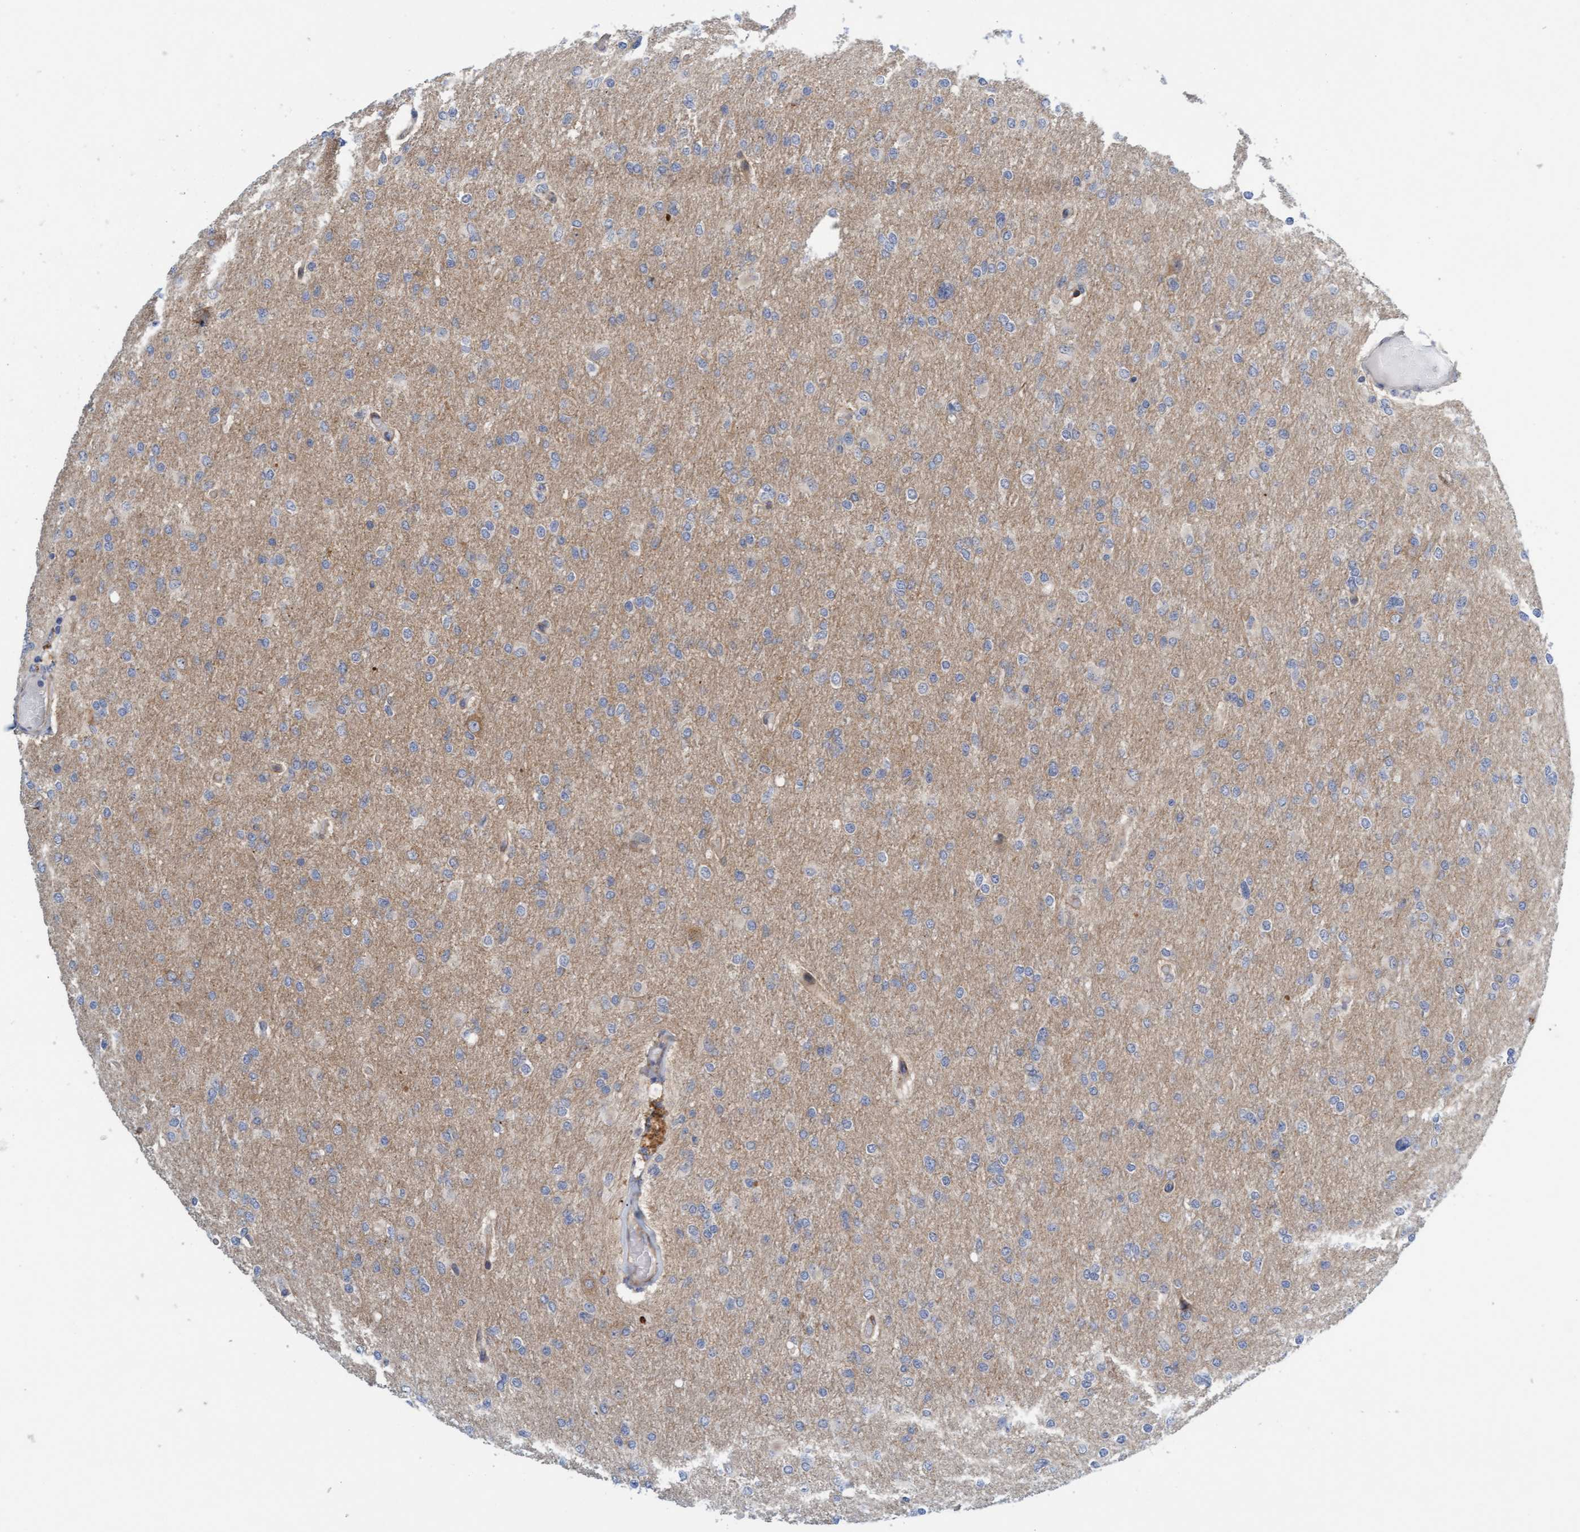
{"staining": {"intensity": "weak", "quantity": "<25%", "location": "cytoplasmic/membranous"}, "tissue": "glioma", "cell_type": "Tumor cells", "image_type": "cancer", "snomed": [{"axis": "morphology", "description": "Glioma, malignant, High grade"}, {"axis": "topography", "description": "Cerebral cortex"}], "caption": "Malignant glioma (high-grade) was stained to show a protein in brown. There is no significant expression in tumor cells.", "gene": "TSTD2", "patient": {"sex": "female", "age": 36}}